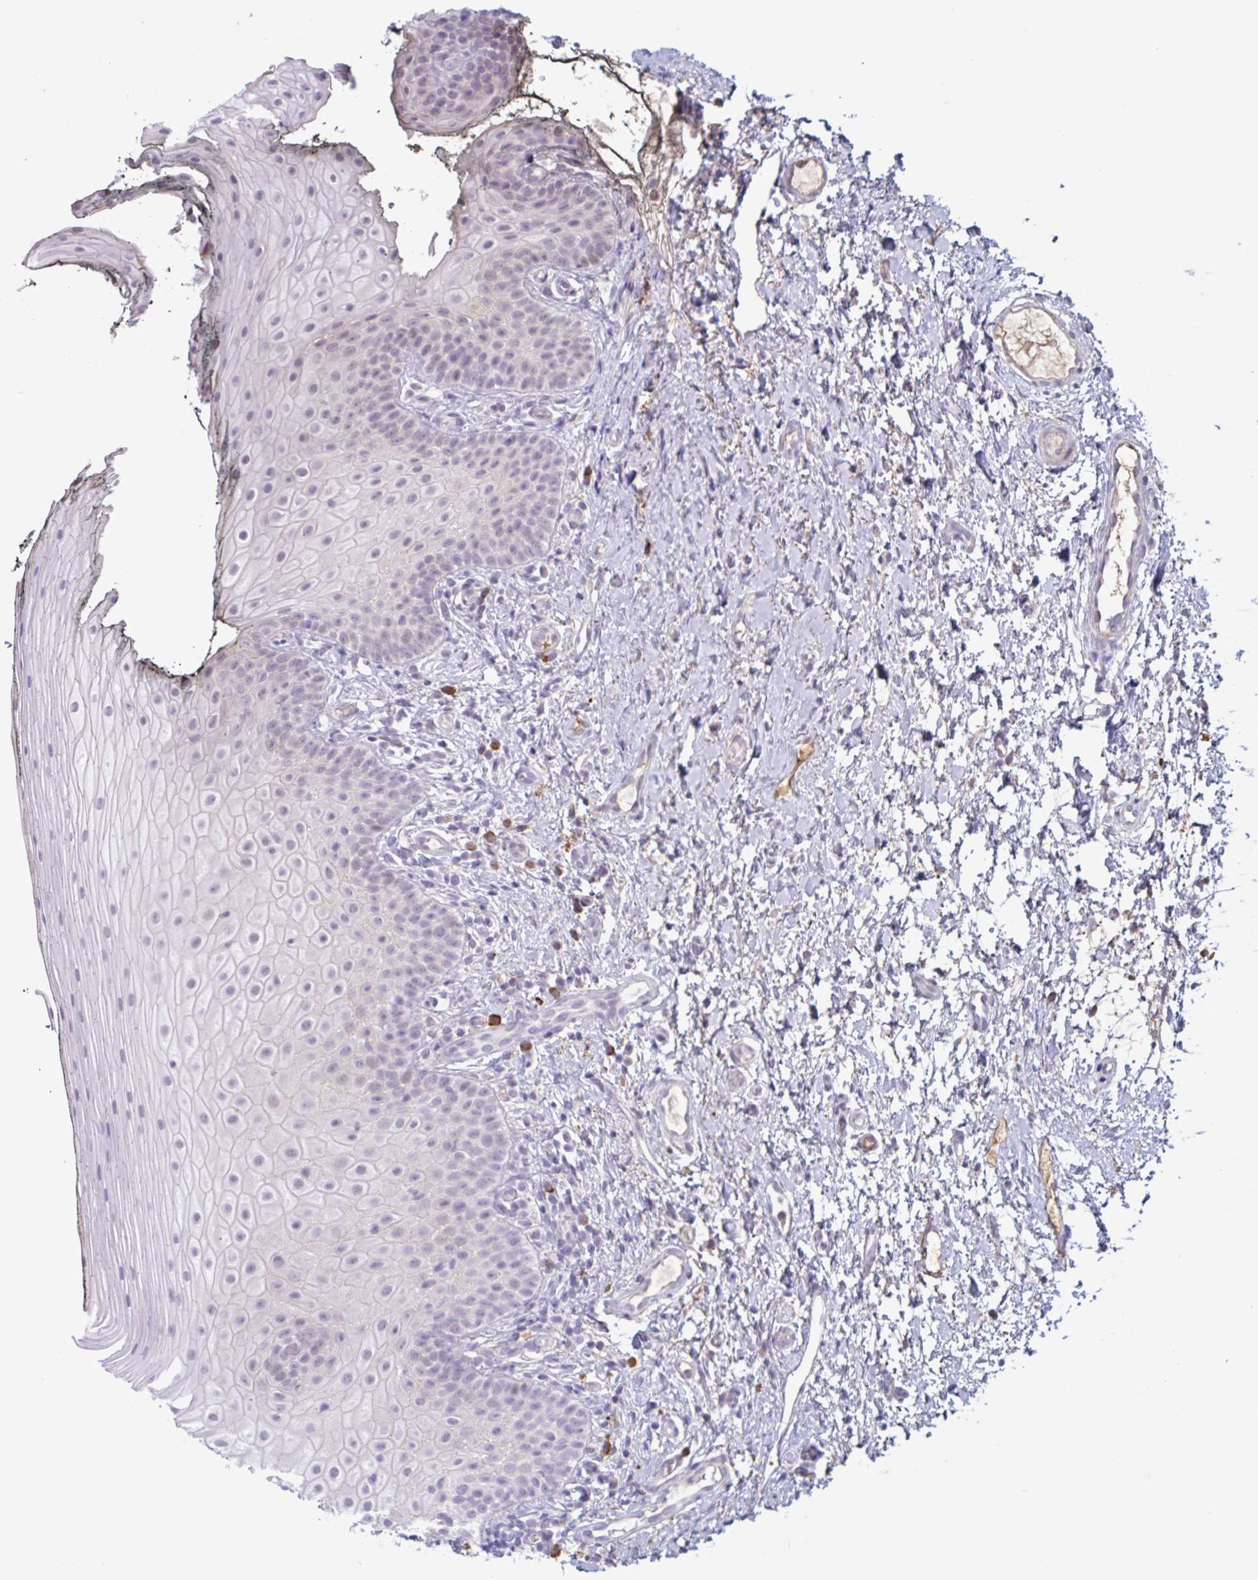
{"staining": {"intensity": "weak", "quantity": "<25%", "location": "nuclear"}, "tissue": "oral mucosa", "cell_type": "Squamous epithelial cells", "image_type": "normal", "snomed": [{"axis": "morphology", "description": "Normal tissue, NOS"}, {"axis": "topography", "description": "Oral tissue"}], "caption": "Immunohistochemistry photomicrograph of unremarkable oral mucosa stained for a protein (brown), which reveals no staining in squamous epithelial cells.", "gene": "TAF1D", "patient": {"sex": "male", "age": 75}}